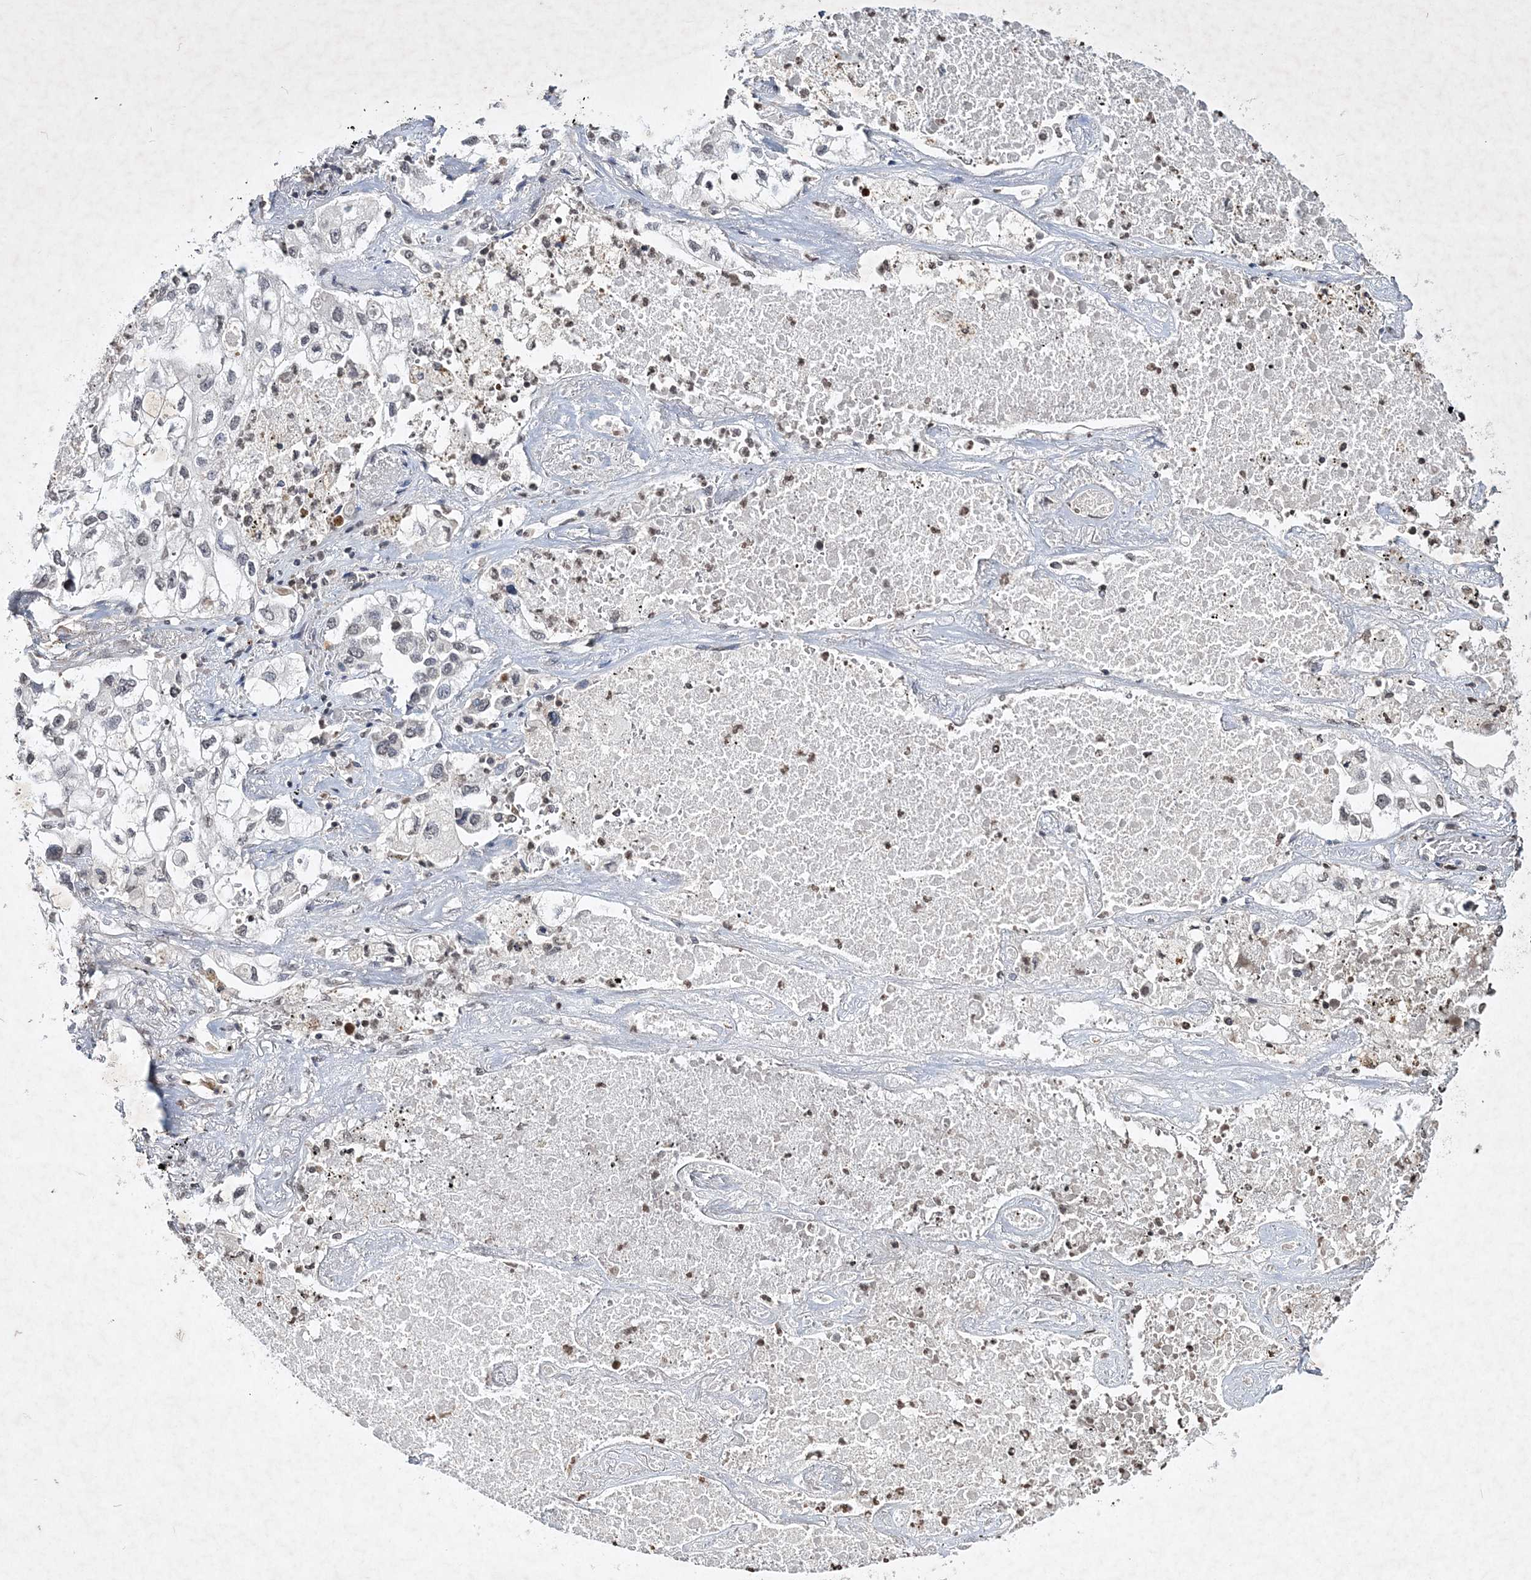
{"staining": {"intensity": "negative", "quantity": "none", "location": "none"}, "tissue": "lung cancer", "cell_type": "Tumor cells", "image_type": "cancer", "snomed": [{"axis": "morphology", "description": "Adenocarcinoma, NOS"}, {"axis": "topography", "description": "Lung"}], "caption": "Immunohistochemistry micrograph of lung cancer (adenocarcinoma) stained for a protein (brown), which shows no expression in tumor cells.", "gene": "SOWAHB", "patient": {"sex": "male", "age": 63}}